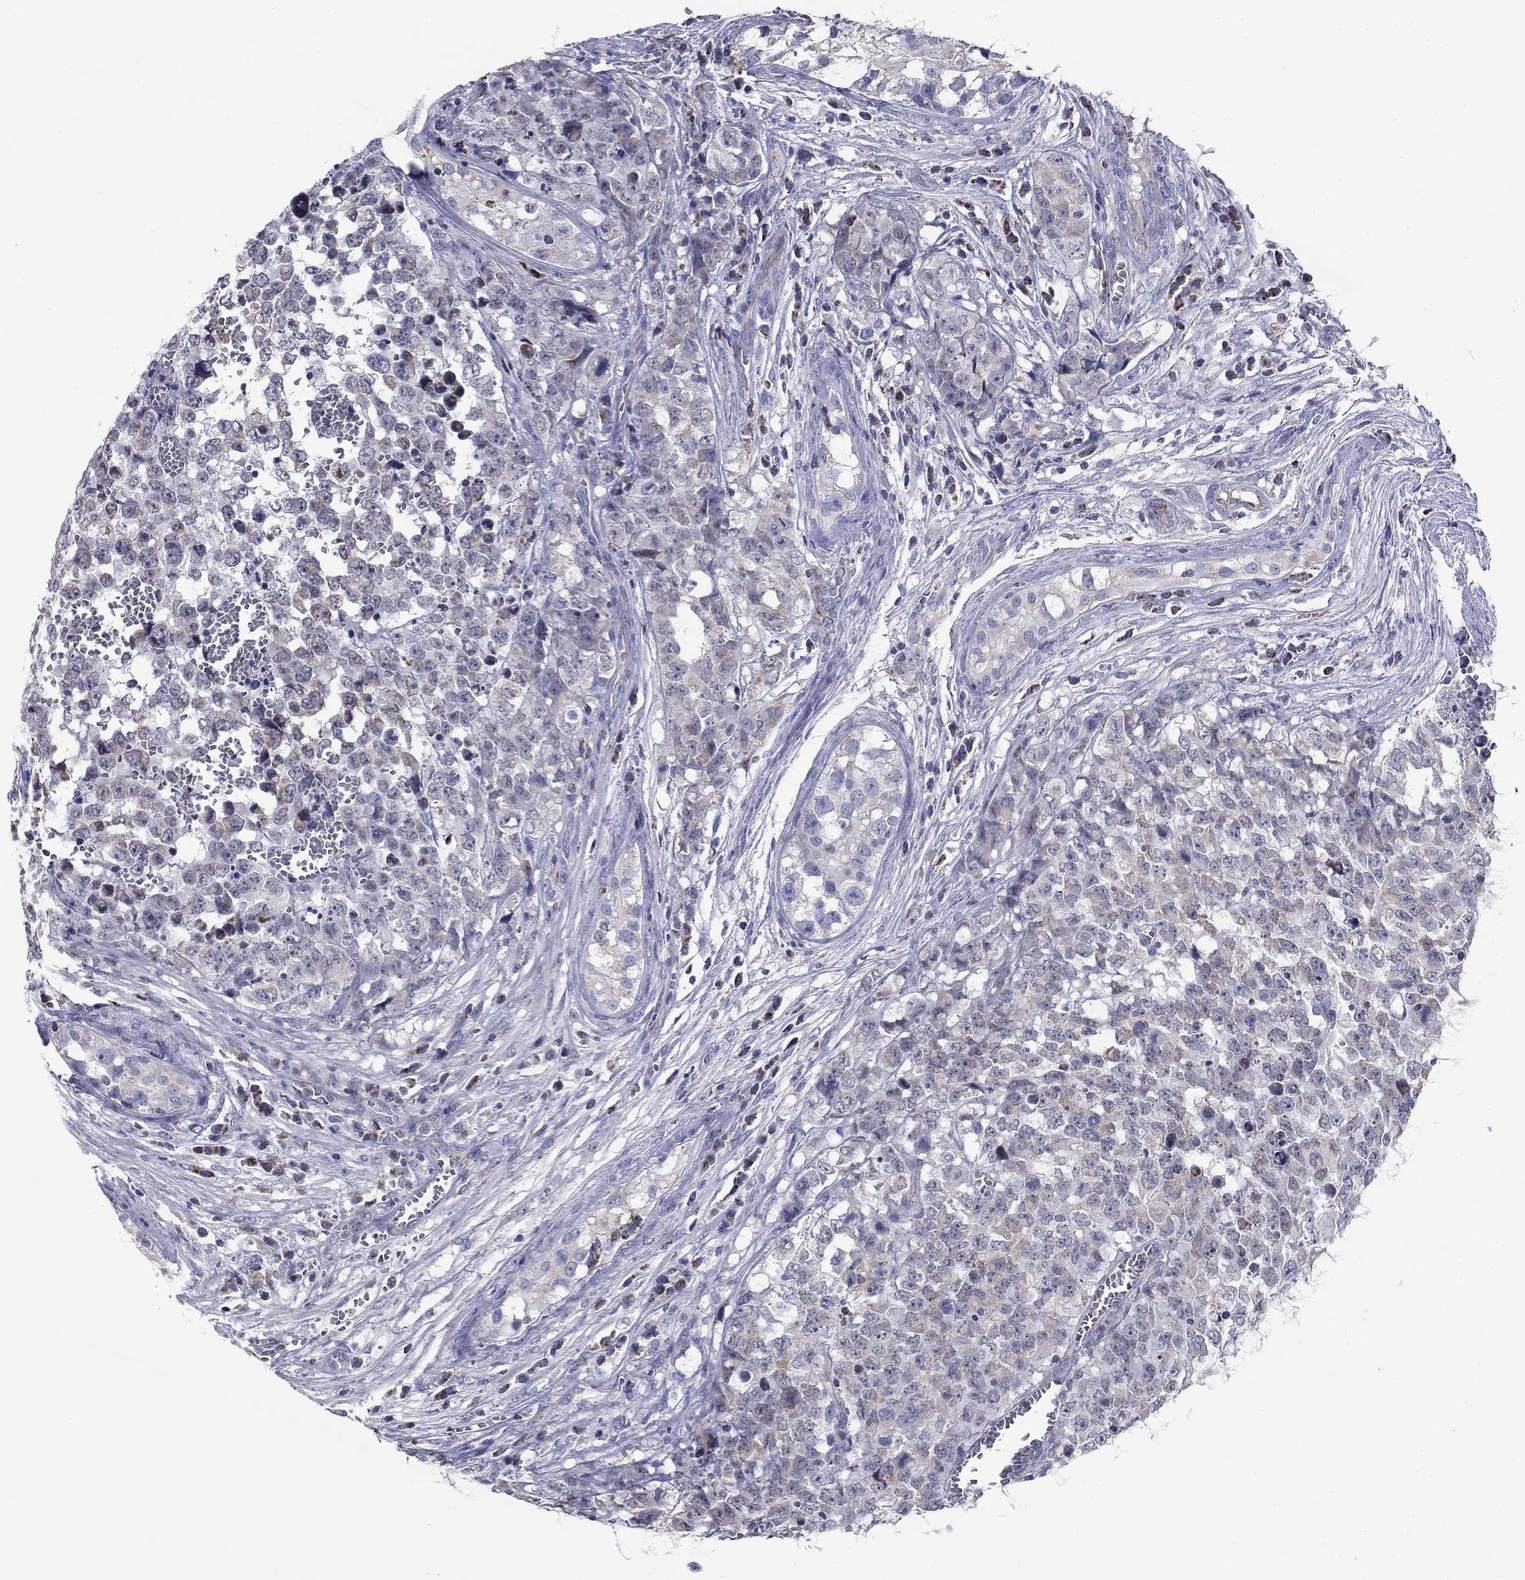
{"staining": {"intensity": "weak", "quantity": "<25%", "location": "cytoplasmic/membranous"}, "tissue": "testis cancer", "cell_type": "Tumor cells", "image_type": "cancer", "snomed": [{"axis": "morphology", "description": "Carcinoma, Embryonal, NOS"}, {"axis": "topography", "description": "Testis"}], "caption": "Immunohistochemistry of human embryonal carcinoma (testis) demonstrates no positivity in tumor cells.", "gene": "NDUFA4L2", "patient": {"sex": "male", "age": 23}}